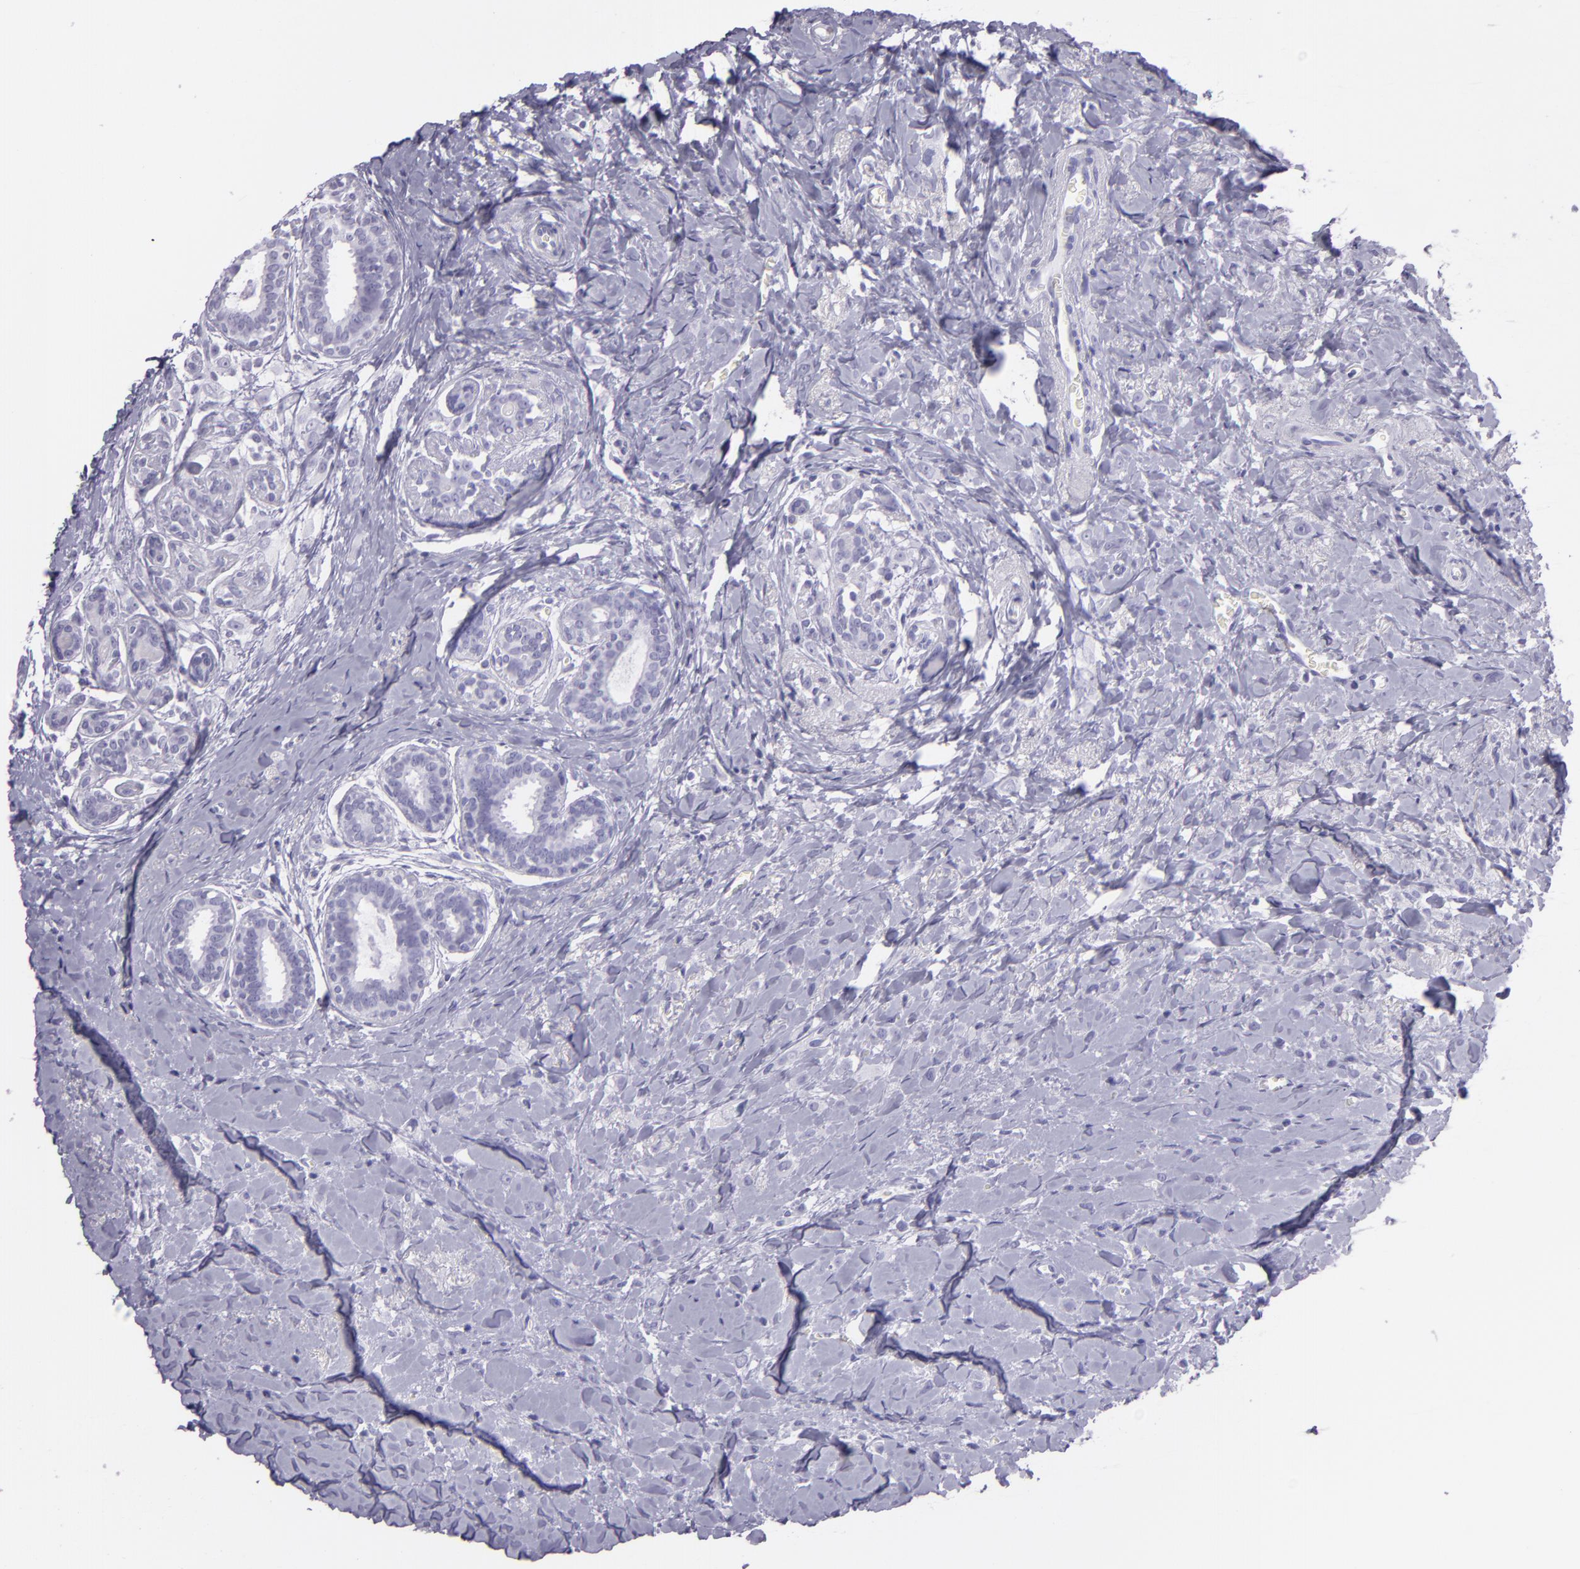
{"staining": {"intensity": "negative", "quantity": "none", "location": "none"}, "tissue": "breast cancer", "cell_type": "Tumor cells", "image_type": "cancer", "snomed": [{"axis": "morphology", "description": "Lobular carcinoma"}, {"axis": "topography", "description": "Breast"}], "caption": "Tumor cells show no significant positivity in breast cancer. (Immunohistochemistry, brightfield microscopy, high magnification).", "gene": "MUC6", "patient": {"sex": "female", "age": 57}}